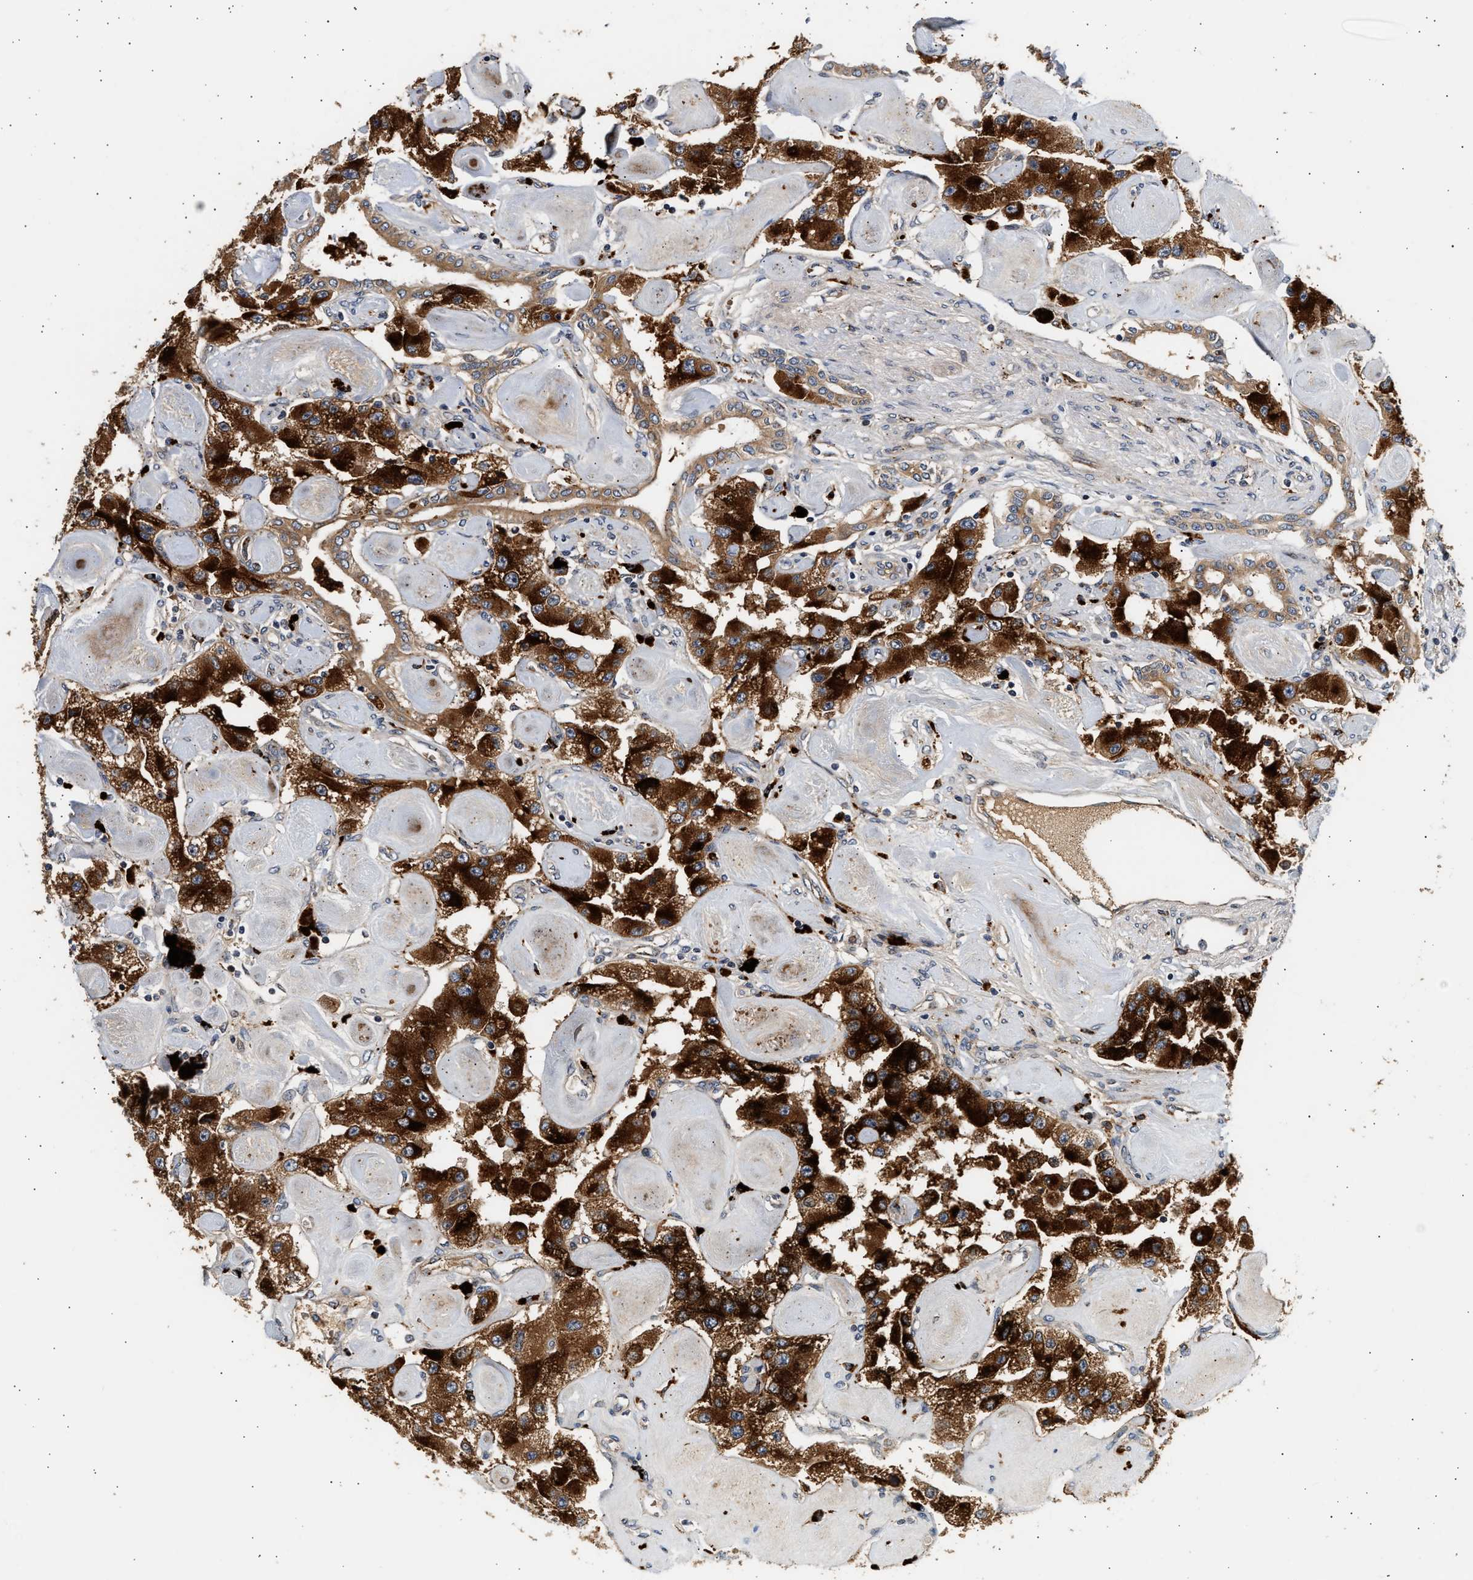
{"staining": {"intensity": "strong", "quantity": ">75%", "location": "cytoplasmic/membranous"}, "tissue": "carcinoid", "cell_type": "Tumor cells", "image_type": "cancer", "snomed": [{"axis": "morphology", "description": "Carcinoid, malignant, NOS"}, {"axis": "topography", "description": "Pancreas"}], "caption": "The photomicrograph shows a brown stain indicating the presence of a protein in the cytoplasmic/membranous of tumor cells in carcinoid.", "gene": "PLD3", "patient": {"sex": "male", "age": 41}}